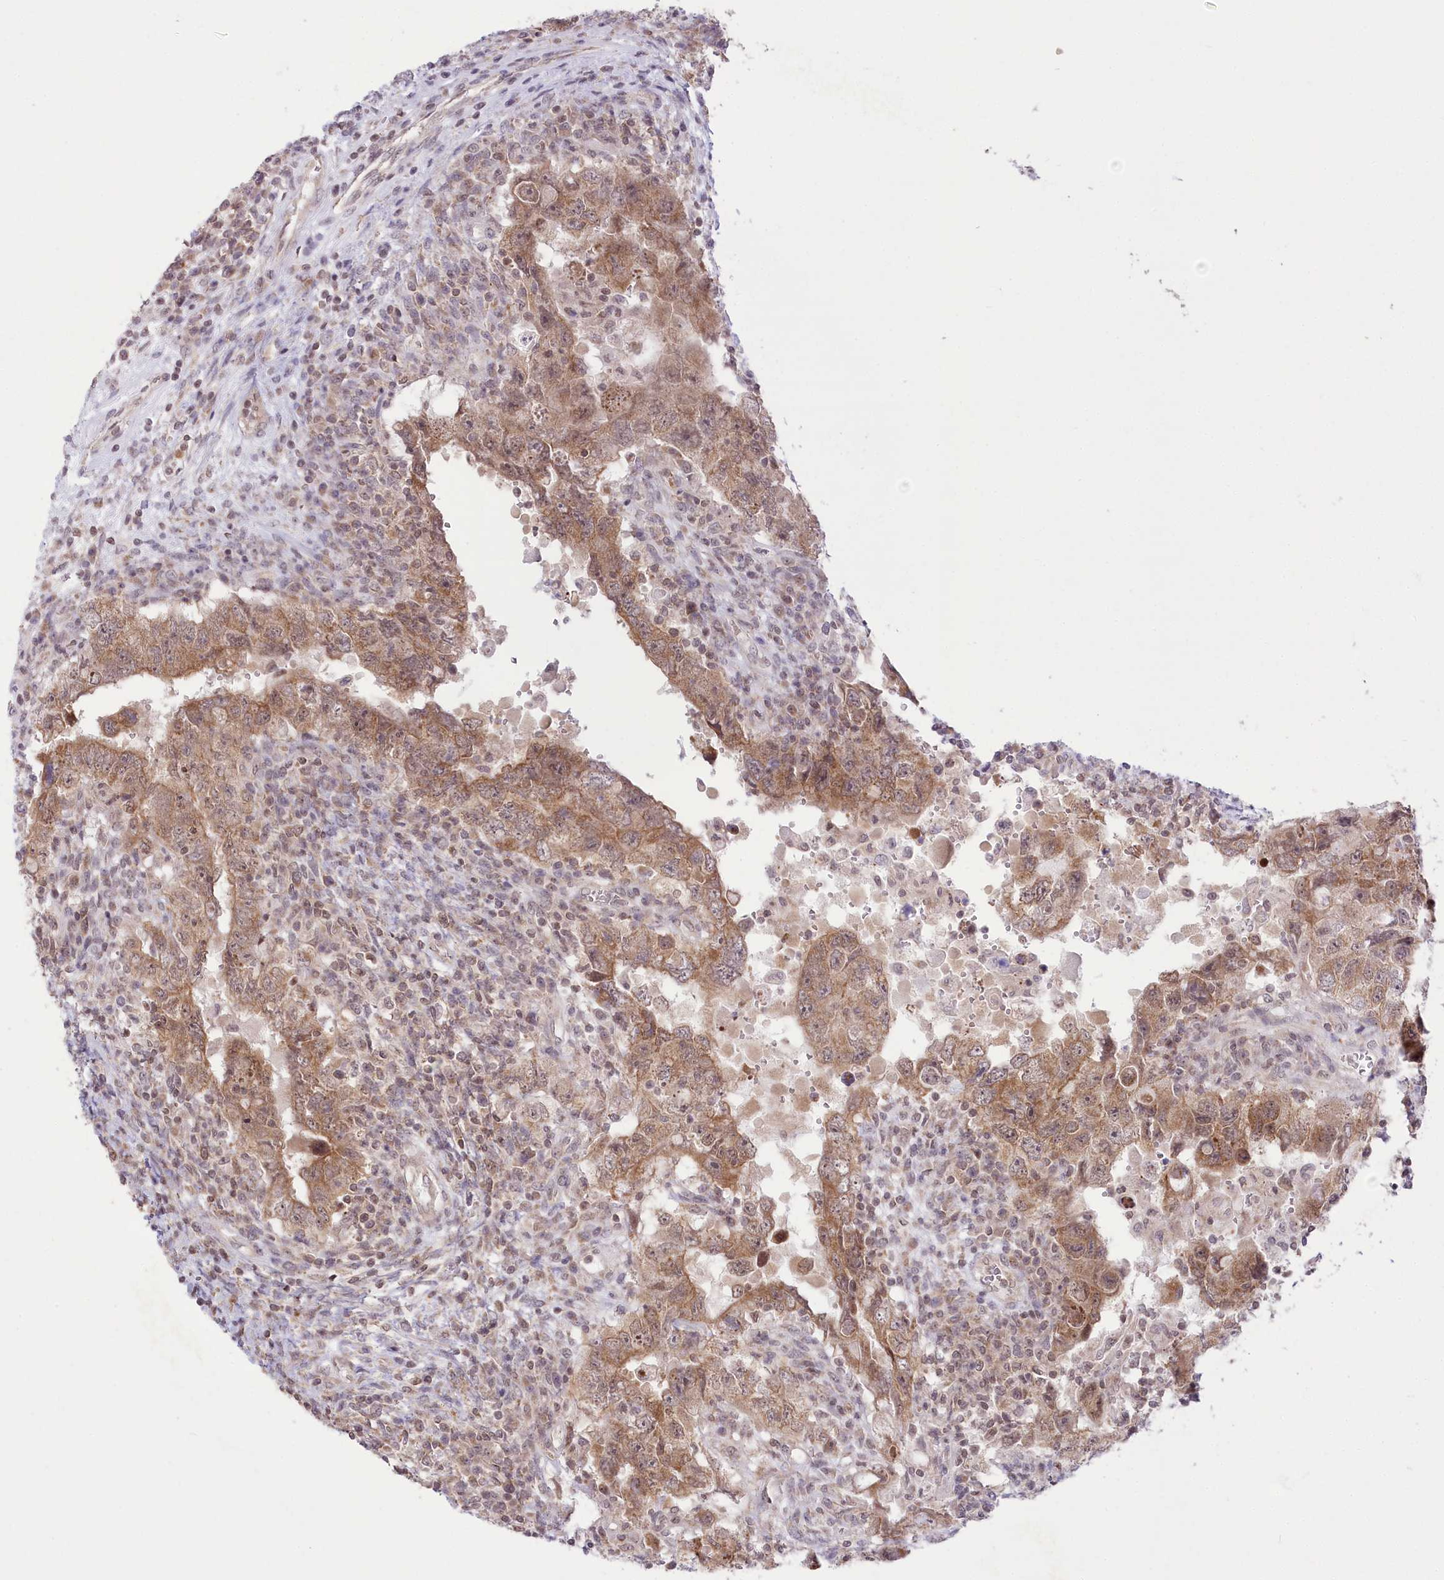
{"staining": {"intensity": "moderate", "quantity": ">75%", "location": "cytoplasmic/membranous"}, "tissue": "testis cancer", "cell_type": "Tumor cells", "image_type": "cancer", "snomed": [{"axis": "morphology", "description": "Carcinoma, Embryonal, NOS"}, {"axis": "topography", "description": "Testis"}], "caption": "Tumor cells exhibit medium levels of moderate cytoplasmic/membranous positivity in about >75% of cells in testis cancer (embryonal carcinoma).", "gene": "ZMAT2", "patient": {"sex": "male", "age": 26}}